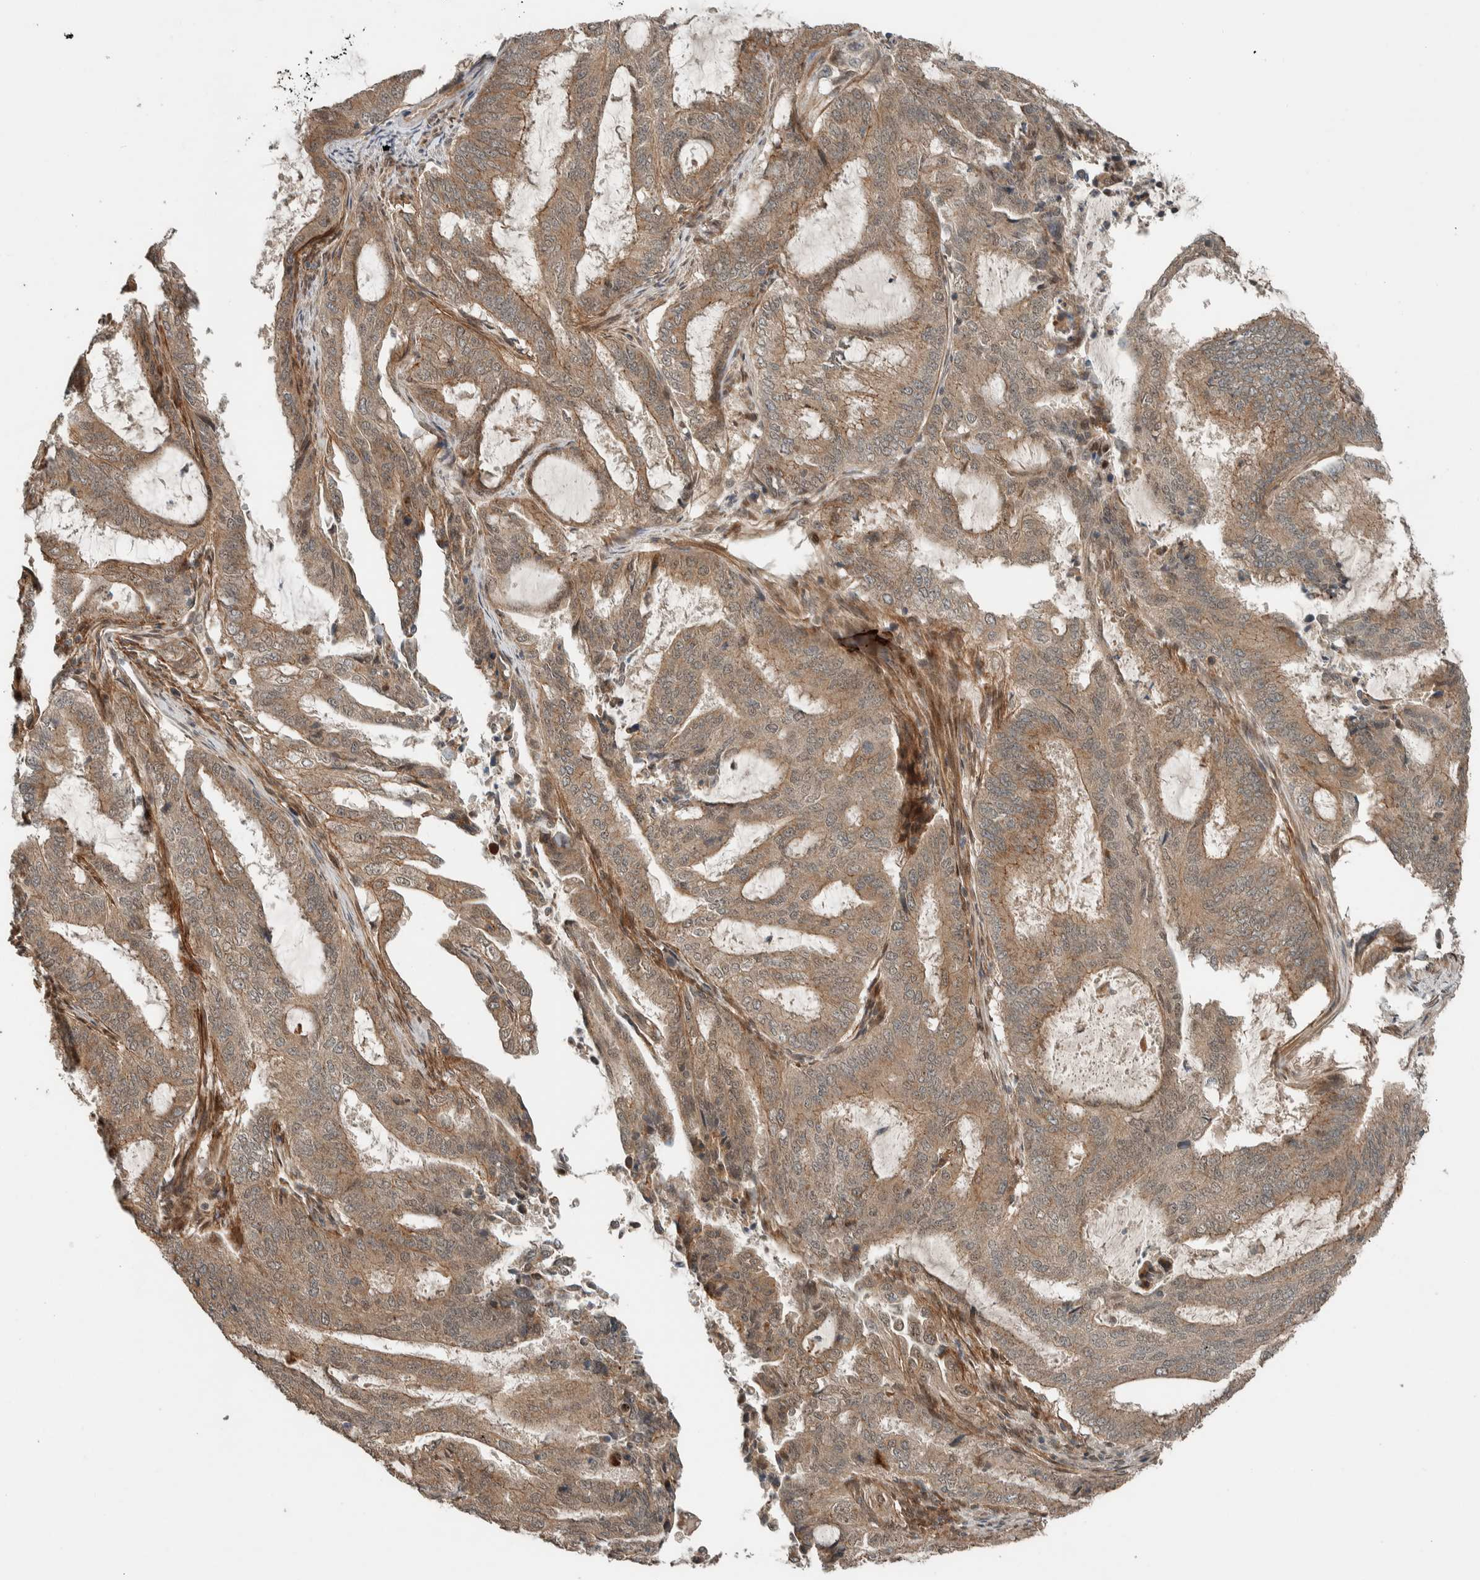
{"staining": {"intensity": "moderate", "quantity": ">75%", "location": "cytoplasmic/membranous"}, "tissue": "endometrial cancer", "cell_type": "Tumor cells", "image_type": "cancer", "snomed": [{"axis": "morphology", "description": "Adenocarcinoma, NOS"}, {"axis": "topography", "description": "Endometrium"}], "caption": "Tumor cells show medium levels of moderate cytoplasmic/membranous staining in about >75% of cells in endometrial adenocarcinoma.", "gene": "STXBP4", "patient": {"sex": "female", "age": 51}}